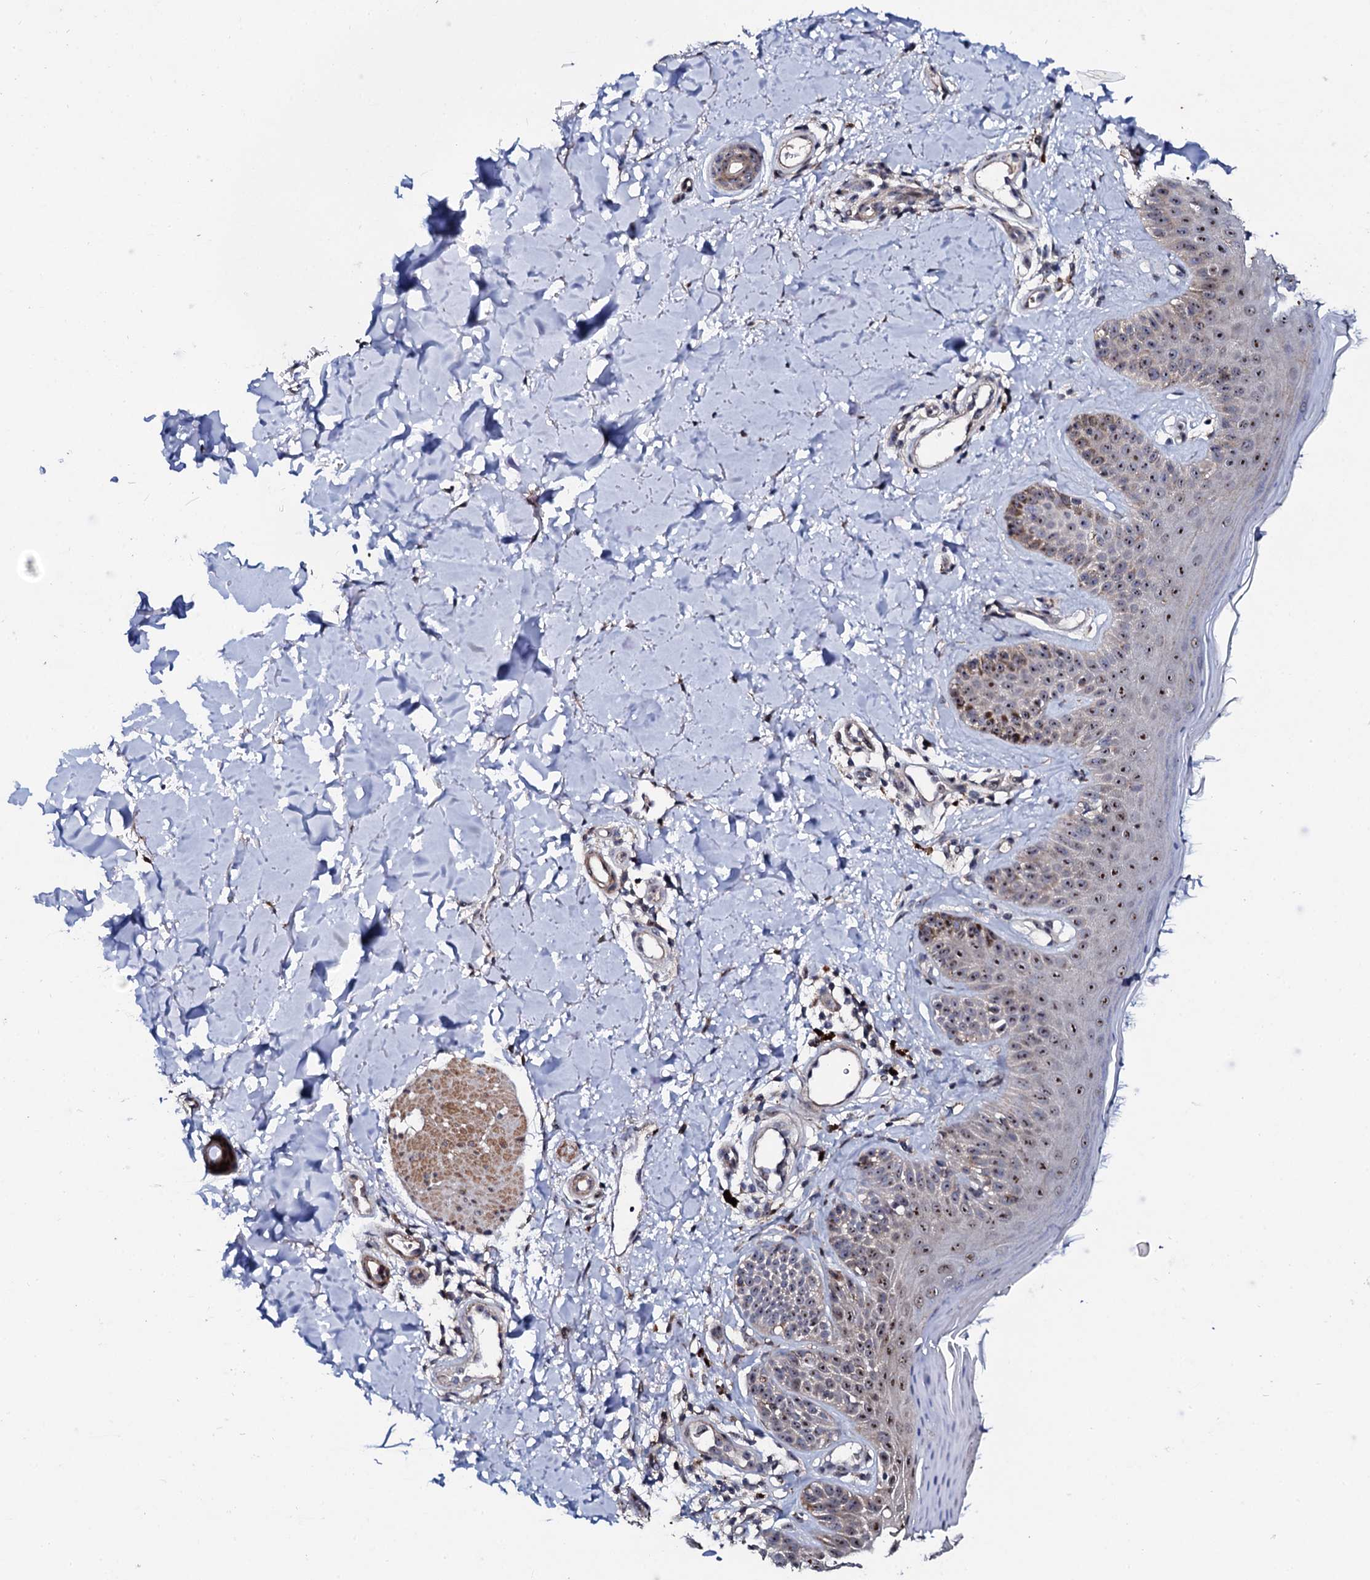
{"staining": {"intensity": "moderate", "quantity": "25%-75%", "location": "cytoplasmic/membranous"}, "tissue": "skin", "cell_type": "Fibroblasts", "image_type": "normal", "snomed": [{"axis": "morphology", "description": "Normal tissue, NOS"}, {"axis": "topography", "description": "Skin"}], "caption": "This is an image of immunohistochemistry (IHC) staining of normal skin, which shows moderate positivity in the cytoplasmic/membranous of fibroblasts.", "gene": "GTPBP4", "patient": {"sex": "male", "age": 52}}